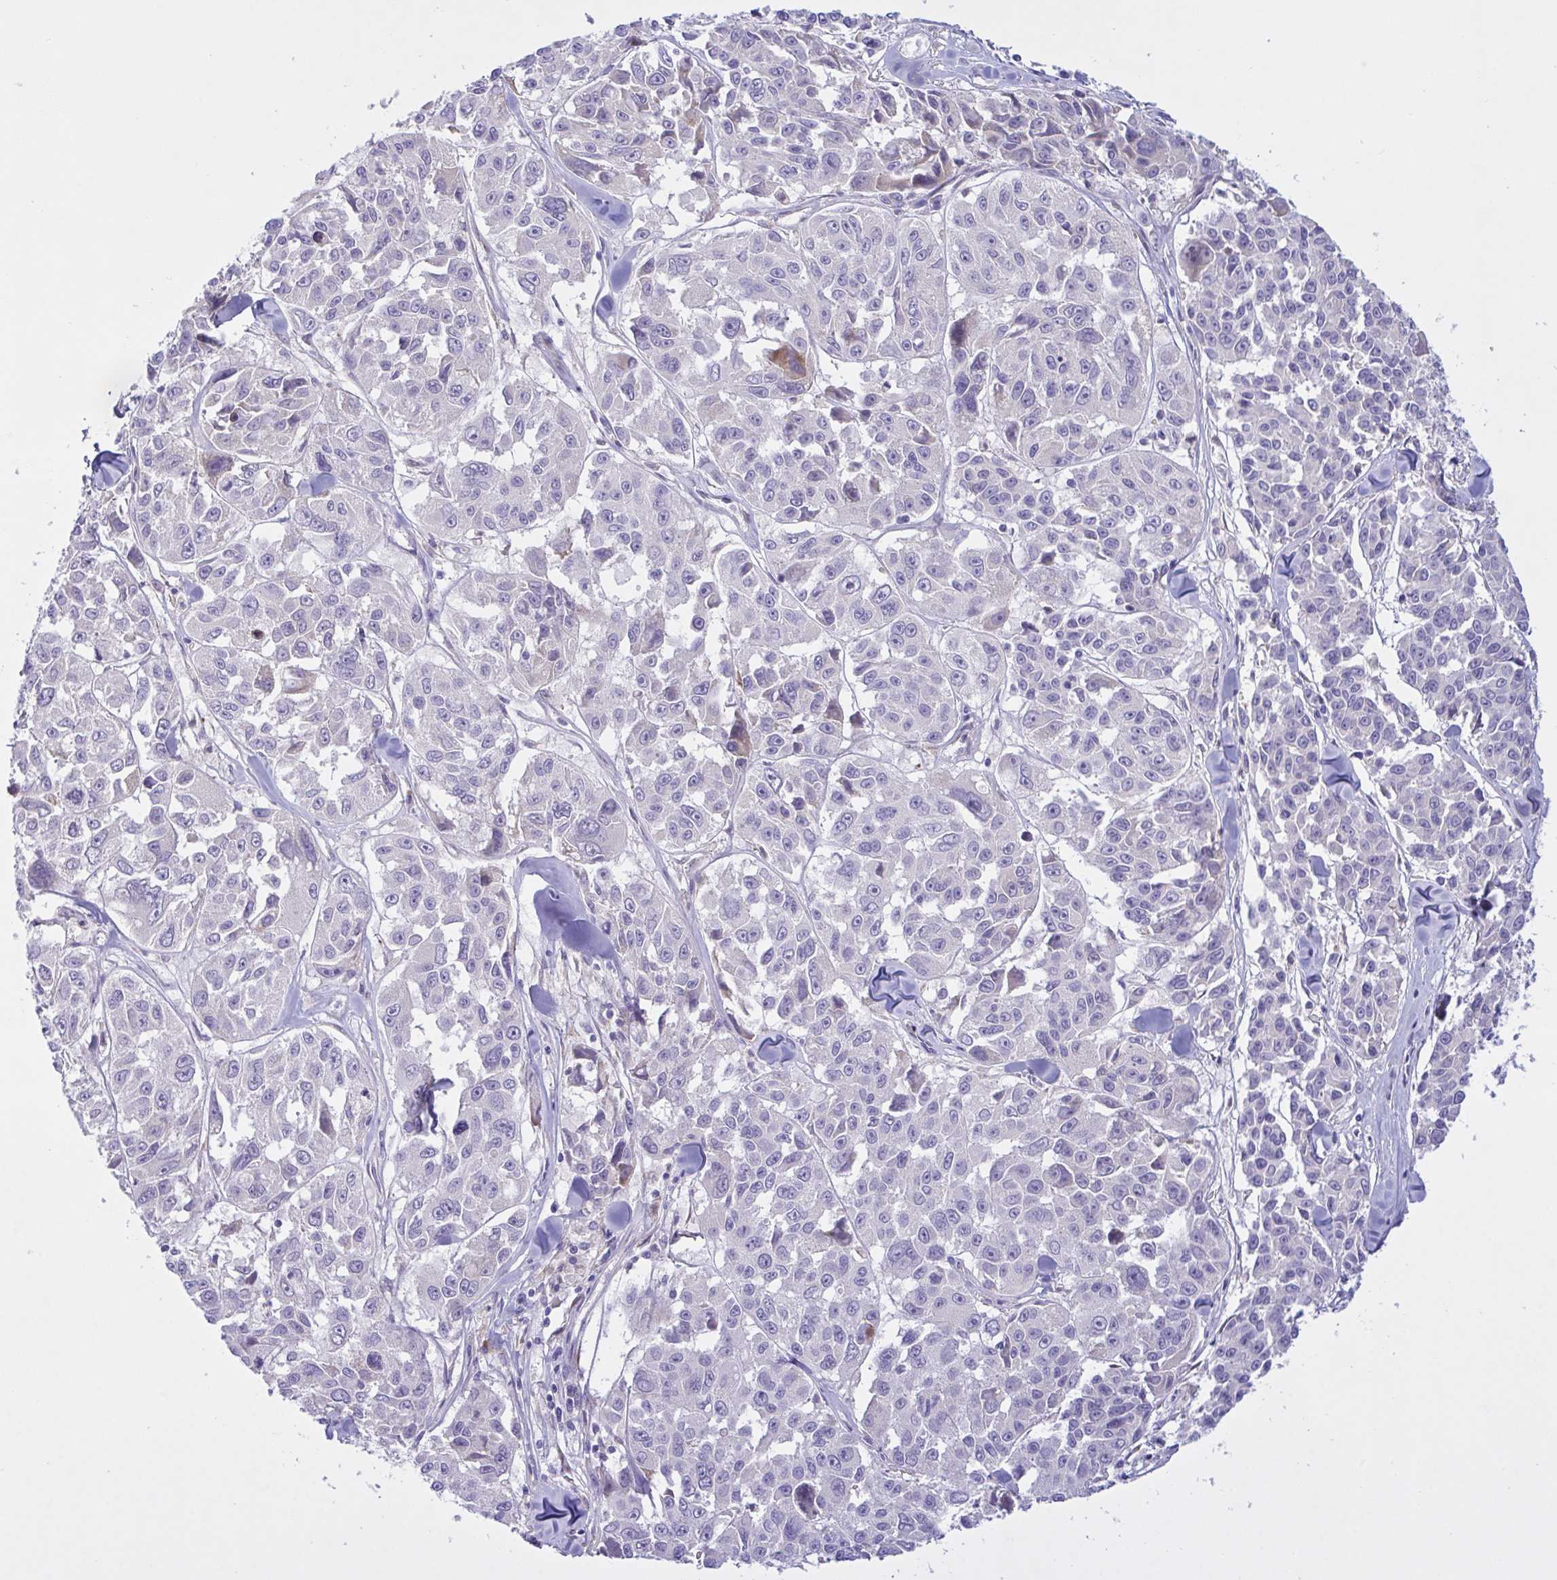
{"staining": {"intensity": "negative", "quantity": "none", "location": "none"}, "tissue": "melanoma", "cell_type": "Tumor cells", "image_type": "cancer", "snomed": [{"axis": "morphology", "description": "Malignant melanoma, NOS"}, {"axis": "topography", "description": "Skin"}], "caption": "Immunohistochemistry (IHC) photomicrograph of neoplastic tissue: human malignant melanoma stained with DAB displays no significant protein positivity in tumor cells.", "gene": "FAM86B1", "patient": {"sex": "female", "age": 66}}